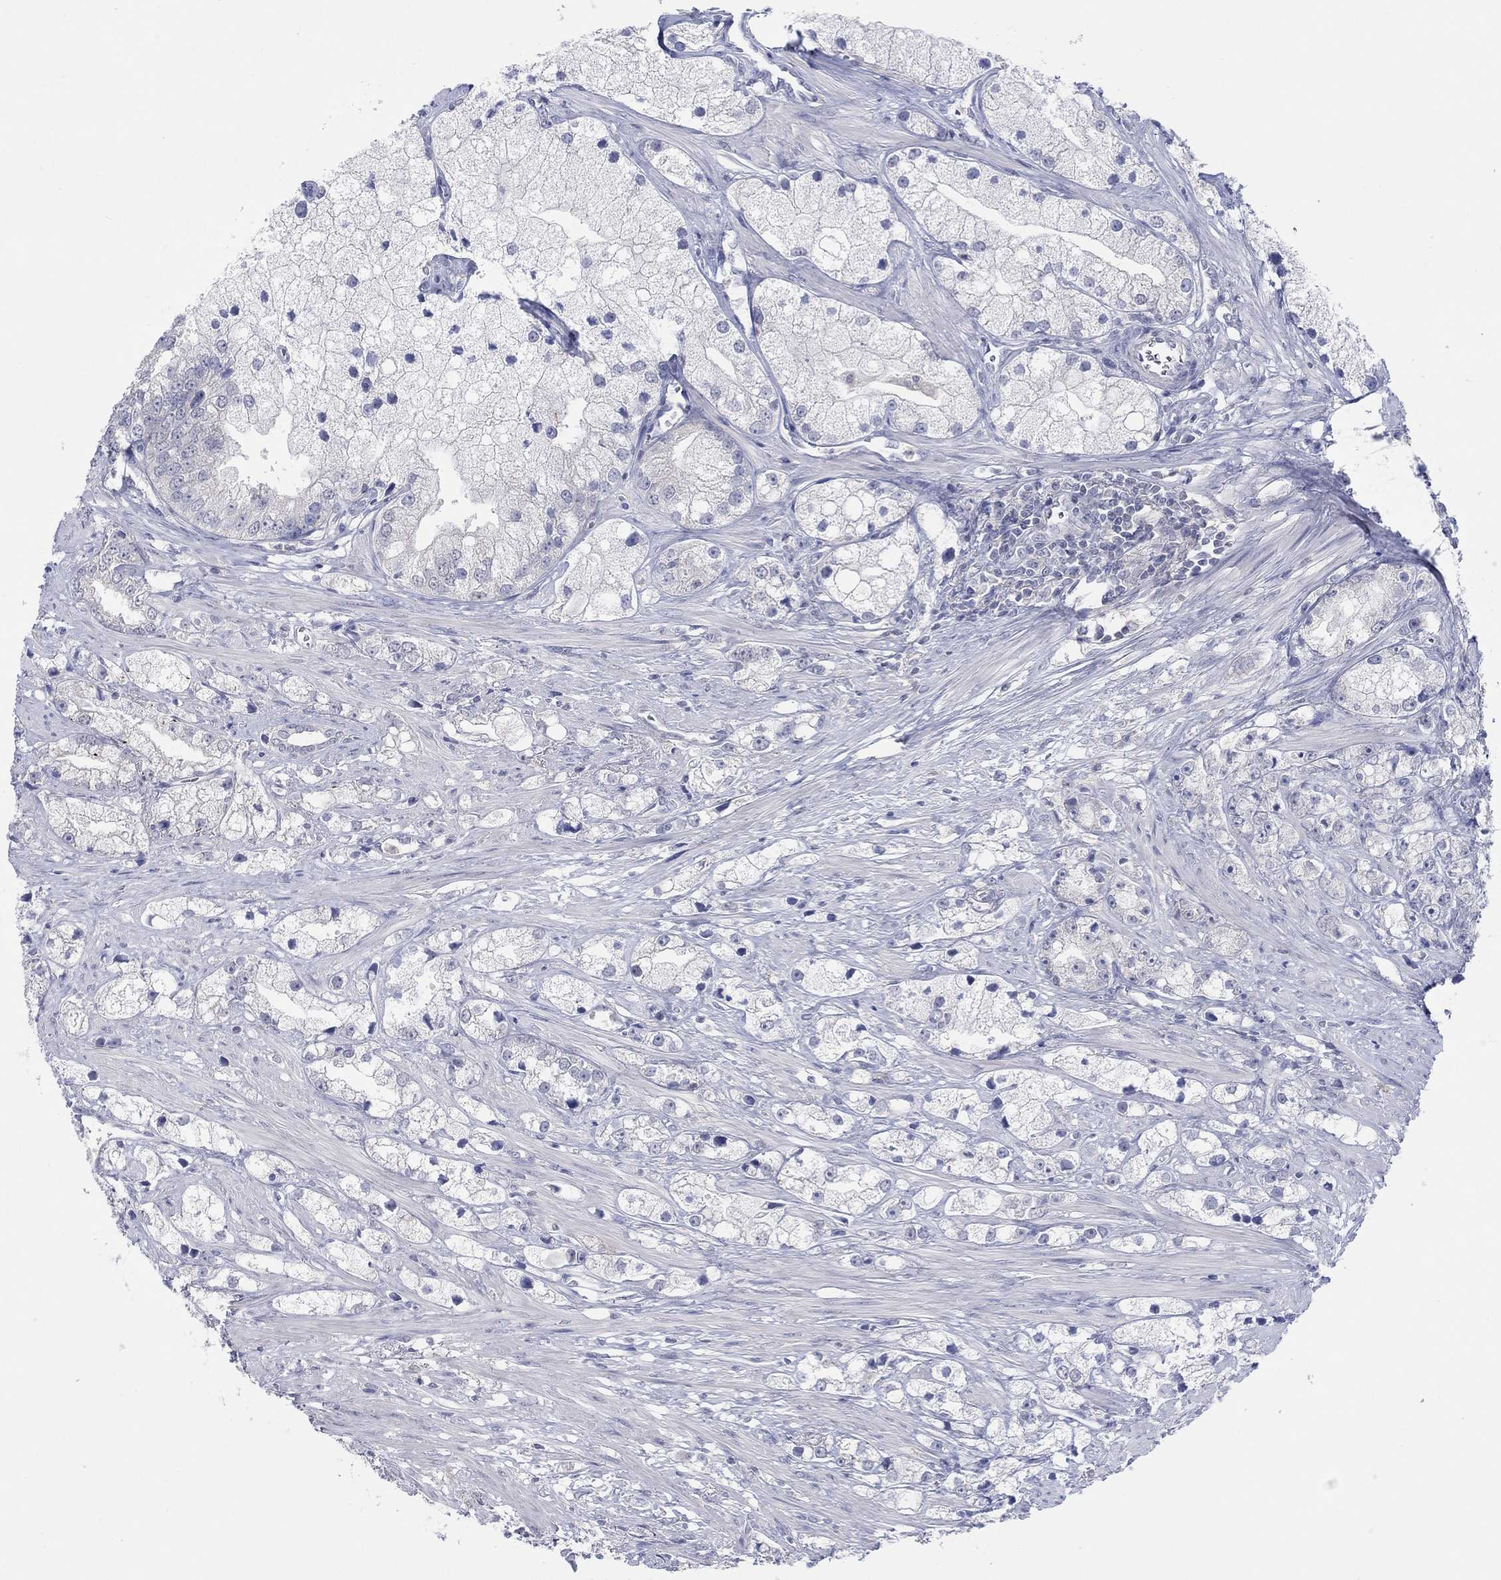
{"staining": {"intensity": "negative", "quantity": "none", "location": "none"}, "tissue": "prostate cancer", "cell_type": "Tumor cells", "image_type": "cancer", "snomed": [{"axis": "morphology", "description": "Adenocarcinoma, NOS"}, {"axis": "topography", "description": "Prostate and seminal vesicle, NOS"}, {"axis": "topography", "description": "Prostate"}], "caption": "The photomicrograph reveals no significant expression in tumor cells of prostate cancer (adenocarcinoma).", "gene": "FER1L6", "patient": {"sex": "male", "age": 79}}